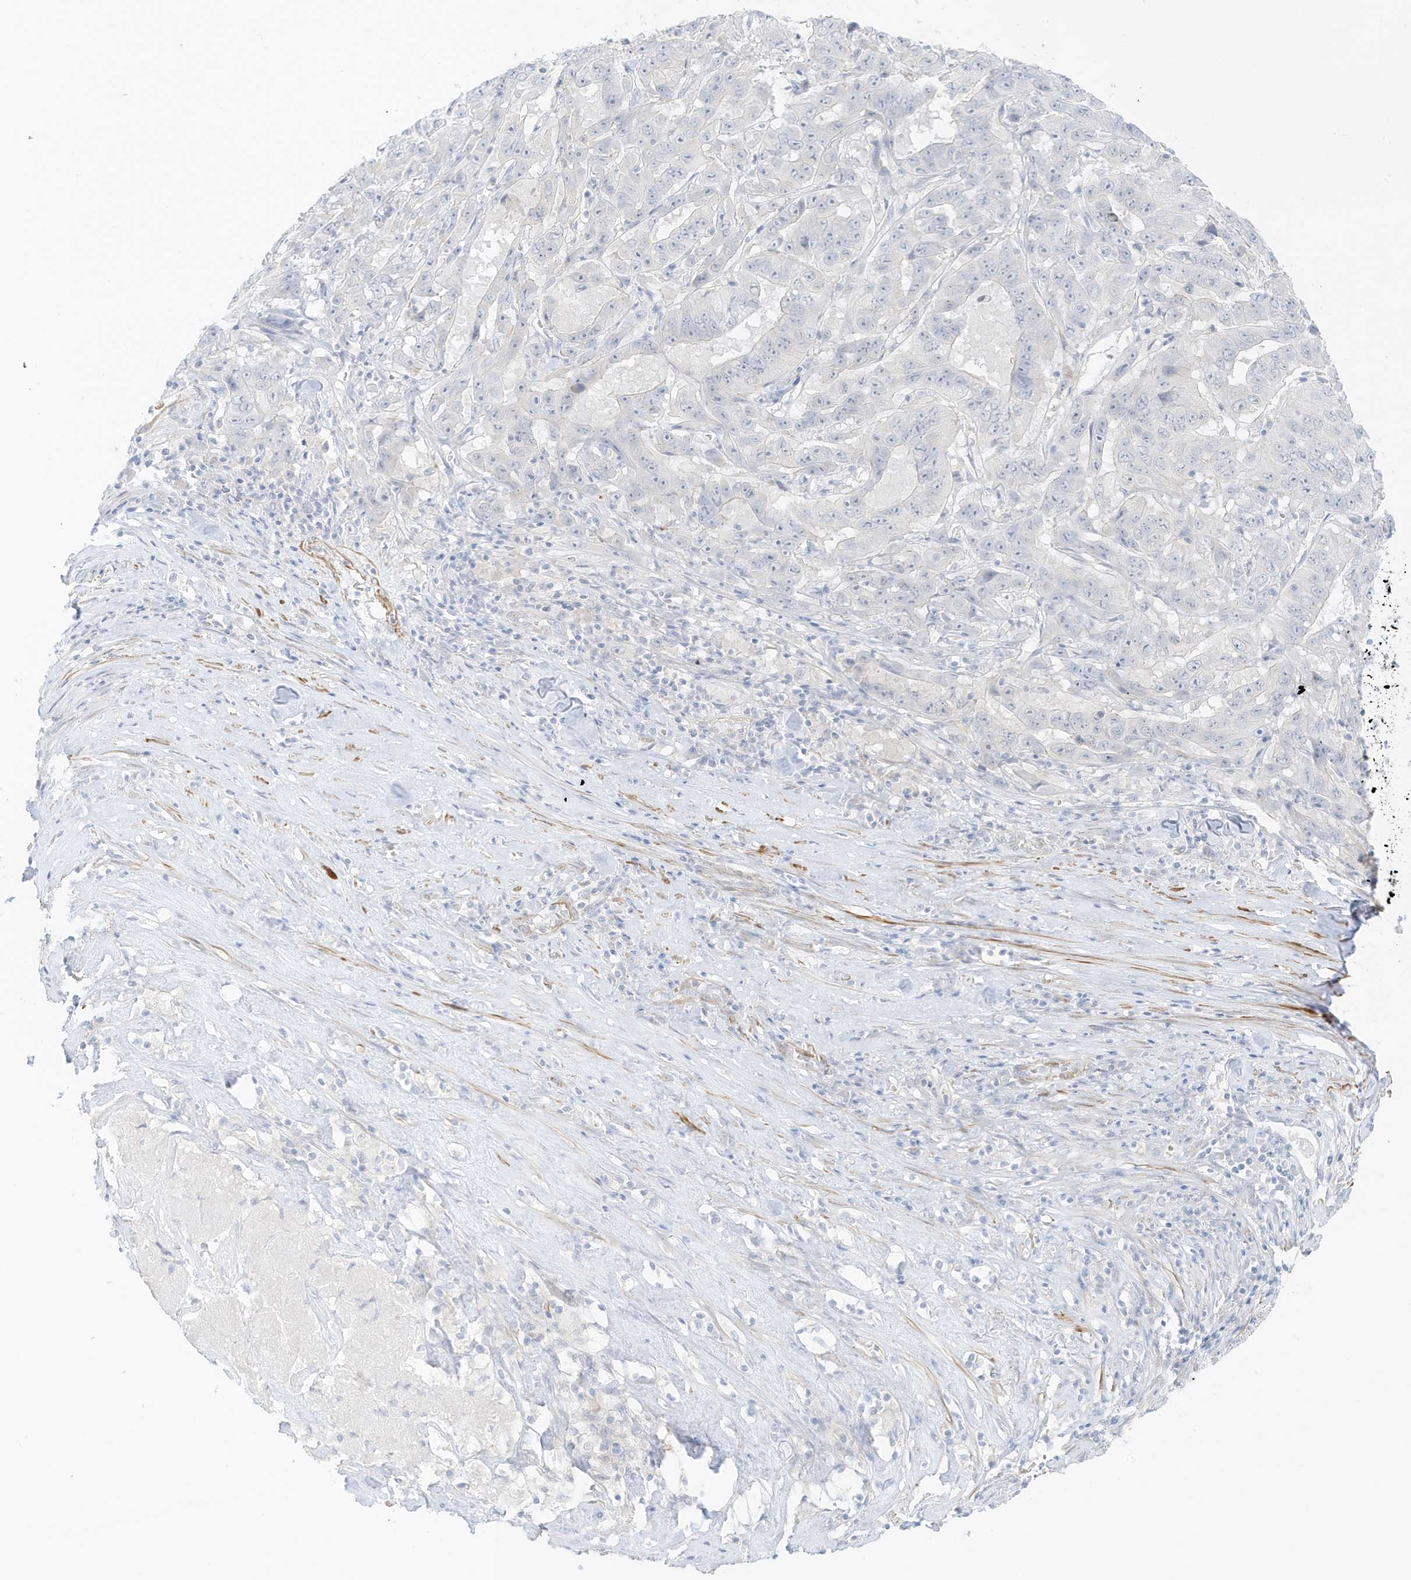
{"staining": {"intensity": "negative", "quantity": "none", "location": "none"}, "tissue": "pancreatic cancer", "cell_type": "Tumor cells", "image_type": "cancer", "snomed": [{"axis": "morphology", "description": "Adenocarcinoma, NOS"}, {"axis": "topography", "description": "Pancreas"}], "caption": "High magnification brightfield microscopy of pancreatic cancer (adenocarcinoma) stained with DAB (brown) and counterstained with hematoxylin (blue): tumor cells show no significant positivity. The staining was performed using DAB to visualize the protein expression in brown, while the nuclei were stained in blue with hematoxylin (Magnification: 20x).", "gene": "SLC22A13", "patient": {"sex": "male", "age": 63}}